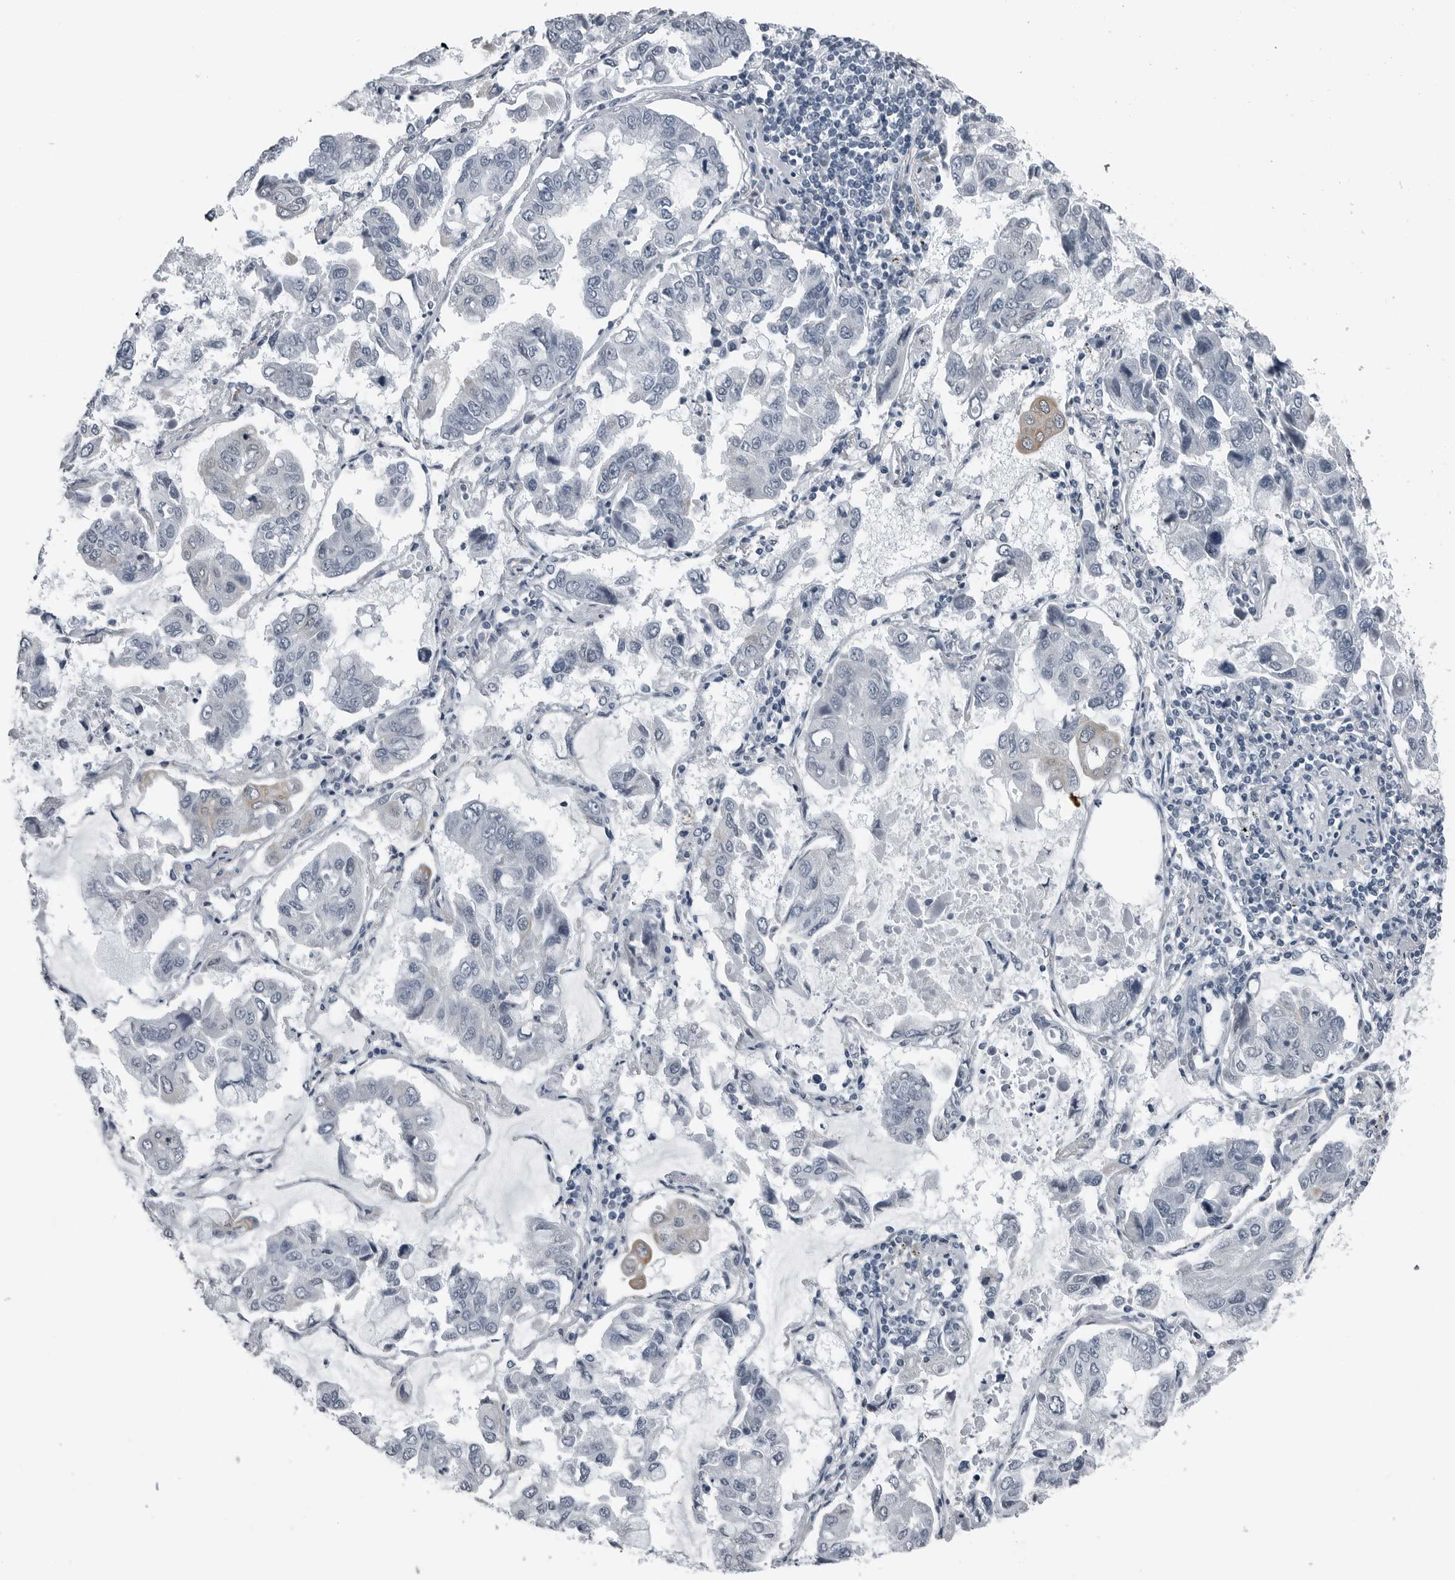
{"staining": {"intensity": "negative", "quantity": "none", "location": "none"}, "tissue": "lung cancer", "cell_type": "Tumor cells", "image_type": "cancer", "snomed": [{"axis": "morphology", "description": "Adenocarcinoma, NOS"}, {"axis": "topography", "description": "Lung"}], "caption": "Immunohistochemical staining of lung adenocarcinoma demonstrates no significant positivity in tumor cells.", "gene": "SPINK1", "patient": {"sex": "male", "age": 64}}